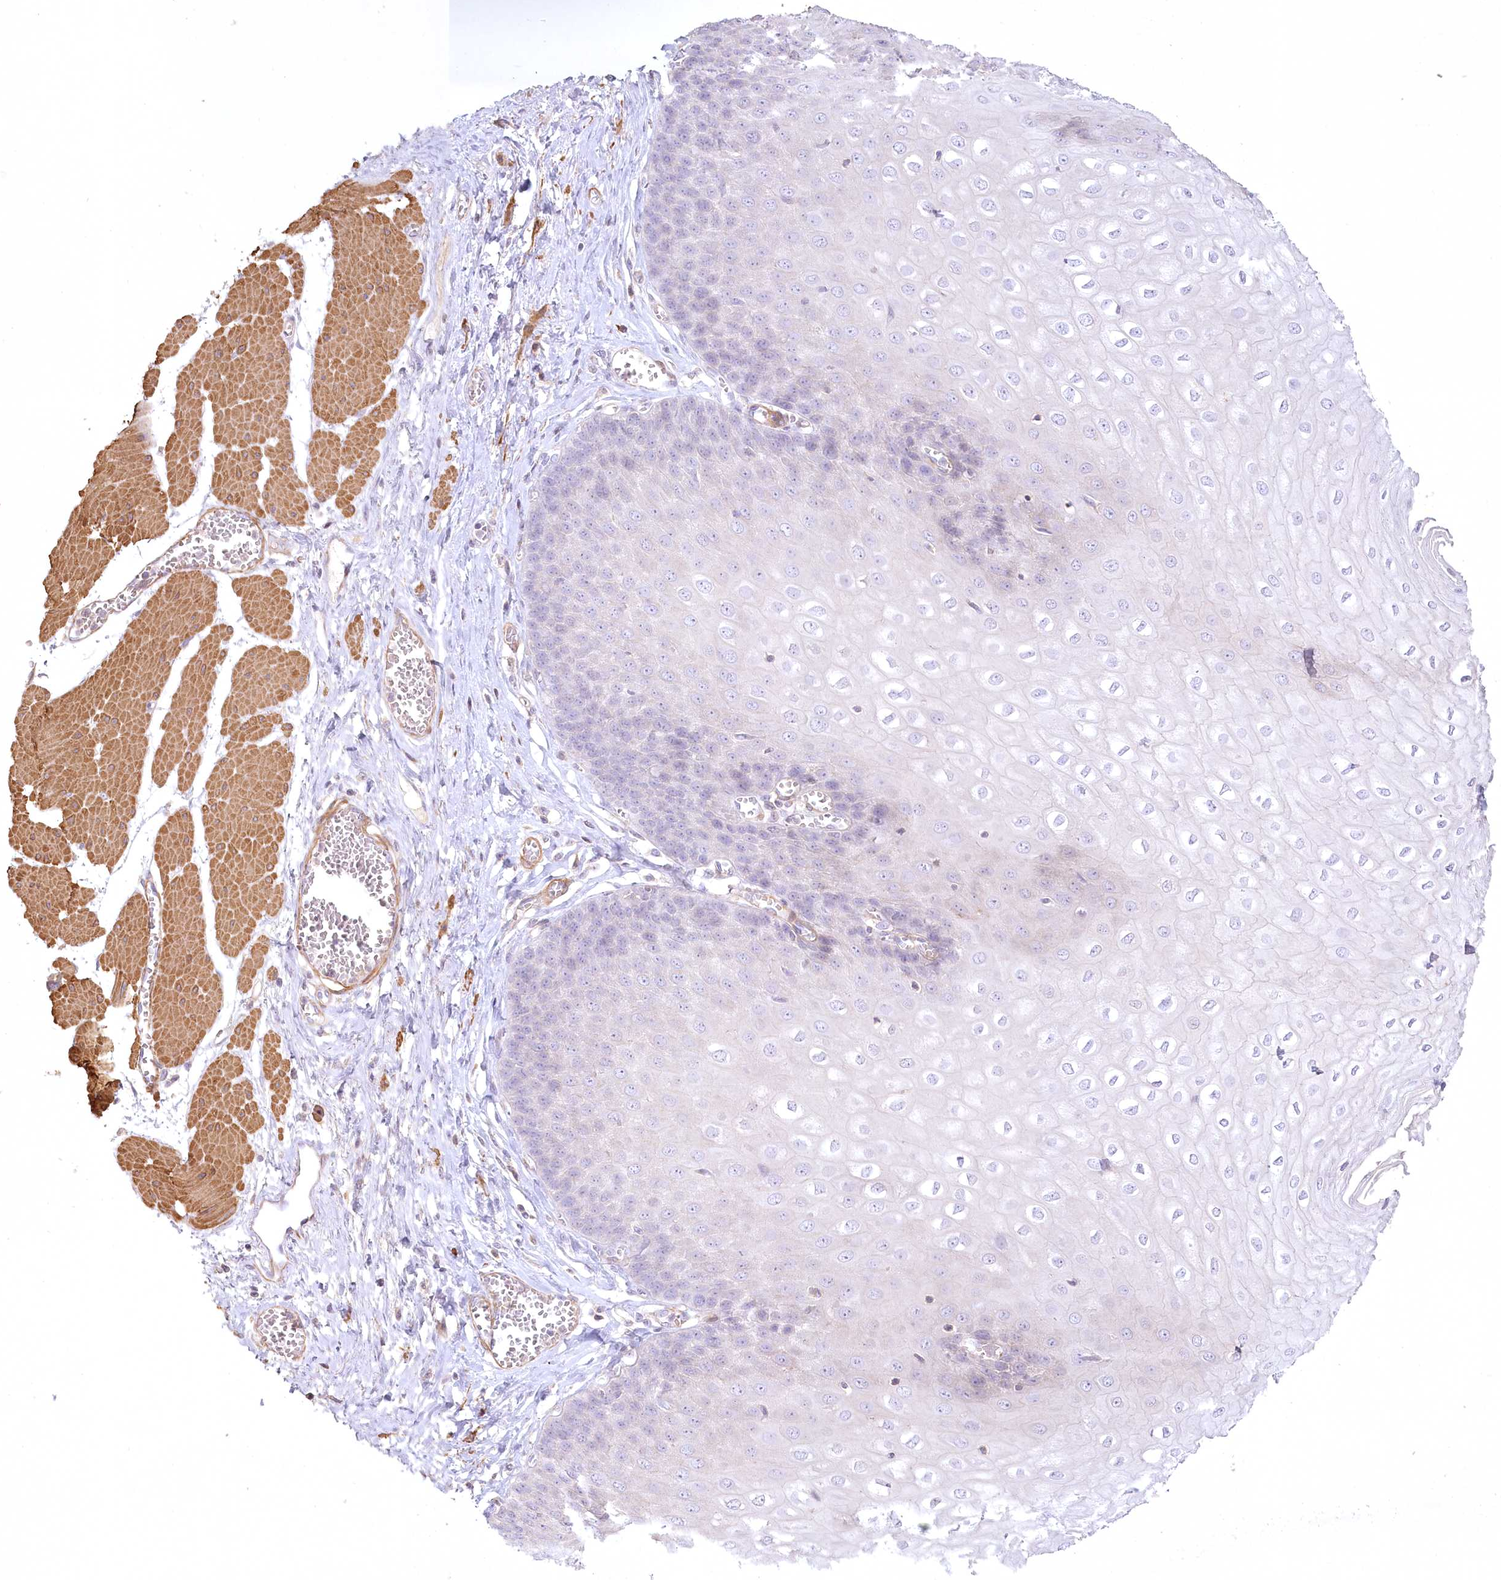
{"staining": {"intensity": "negative", "quantity": "none", "location": "none"}, "tissue": "esophagus", "cell_type": "Squamous epithelial cells", "image_type": "normal", "snomed": [{"axis": "morphology", "description": "Normal tissue, NOS"}, {"axis": "topography", "description": "Esophagus"}], "caption": "Protein analysis of unremarkable esophagus demonstrates no significant positivity in squamous epithelial cells.", "gene": "INPP4B", "patient": {"sex": "male", "age": 60}}